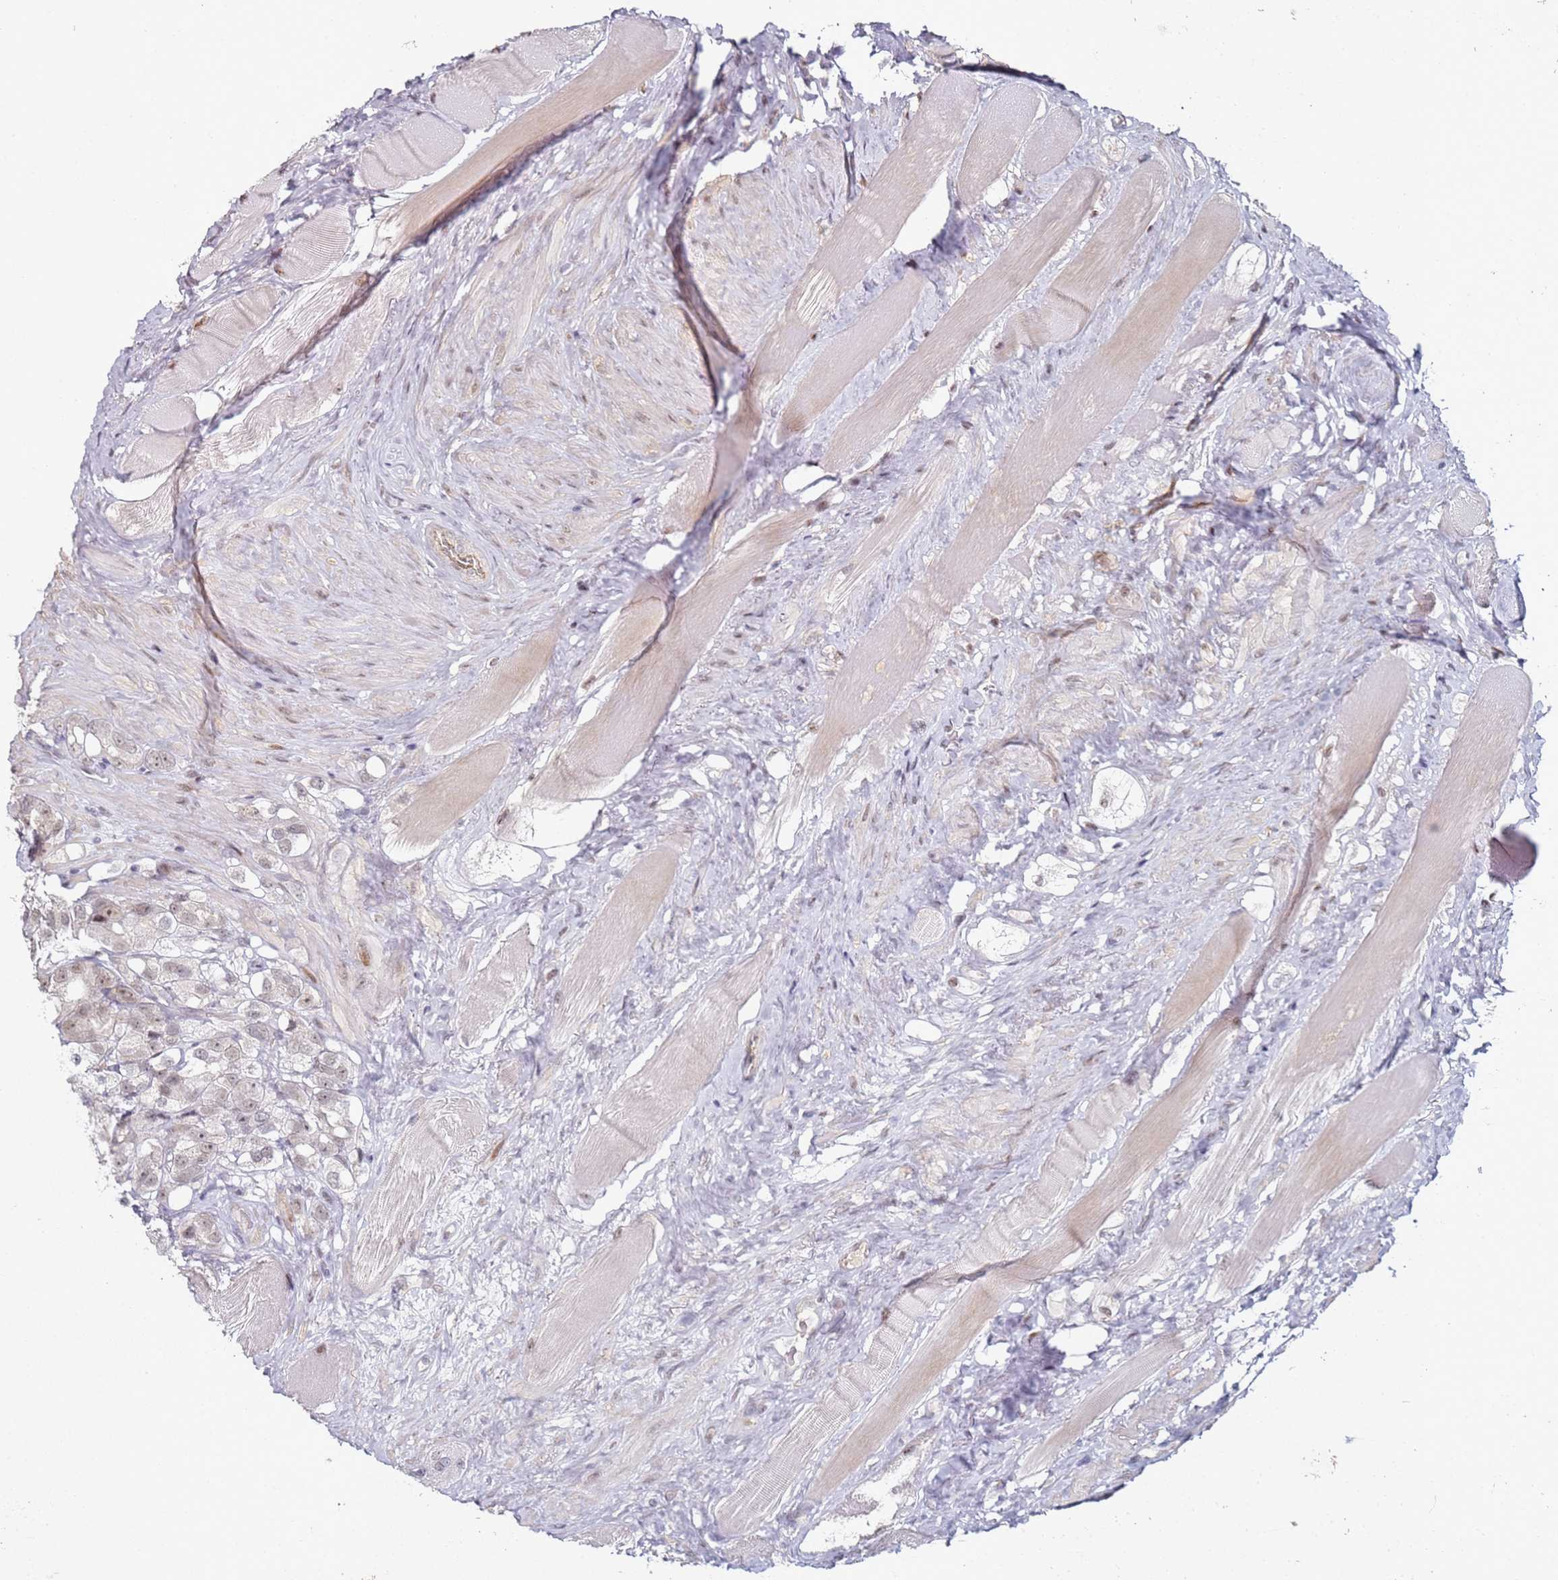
{"staining": {"intensity": "weak", "quantity": ">75%", "location": "nuclear"}, "tissue": "prostate cancer", "cell_type": "Tumor cells", "image_type": "cancer", "snomed": [{"axis": "morphology", "description": "Adenocarcinoma, NOS"}, {"axis": "topography", "description": "Prostate"}], "caption": "Immunohistochemical staining of human adenocarcinoma (prostate) reveals low levels of weak nuclear protein positivity in approximately >75% of tumor cells.", "gene": "ATF6B", "patient": {"sex": "male", "age": 79}}